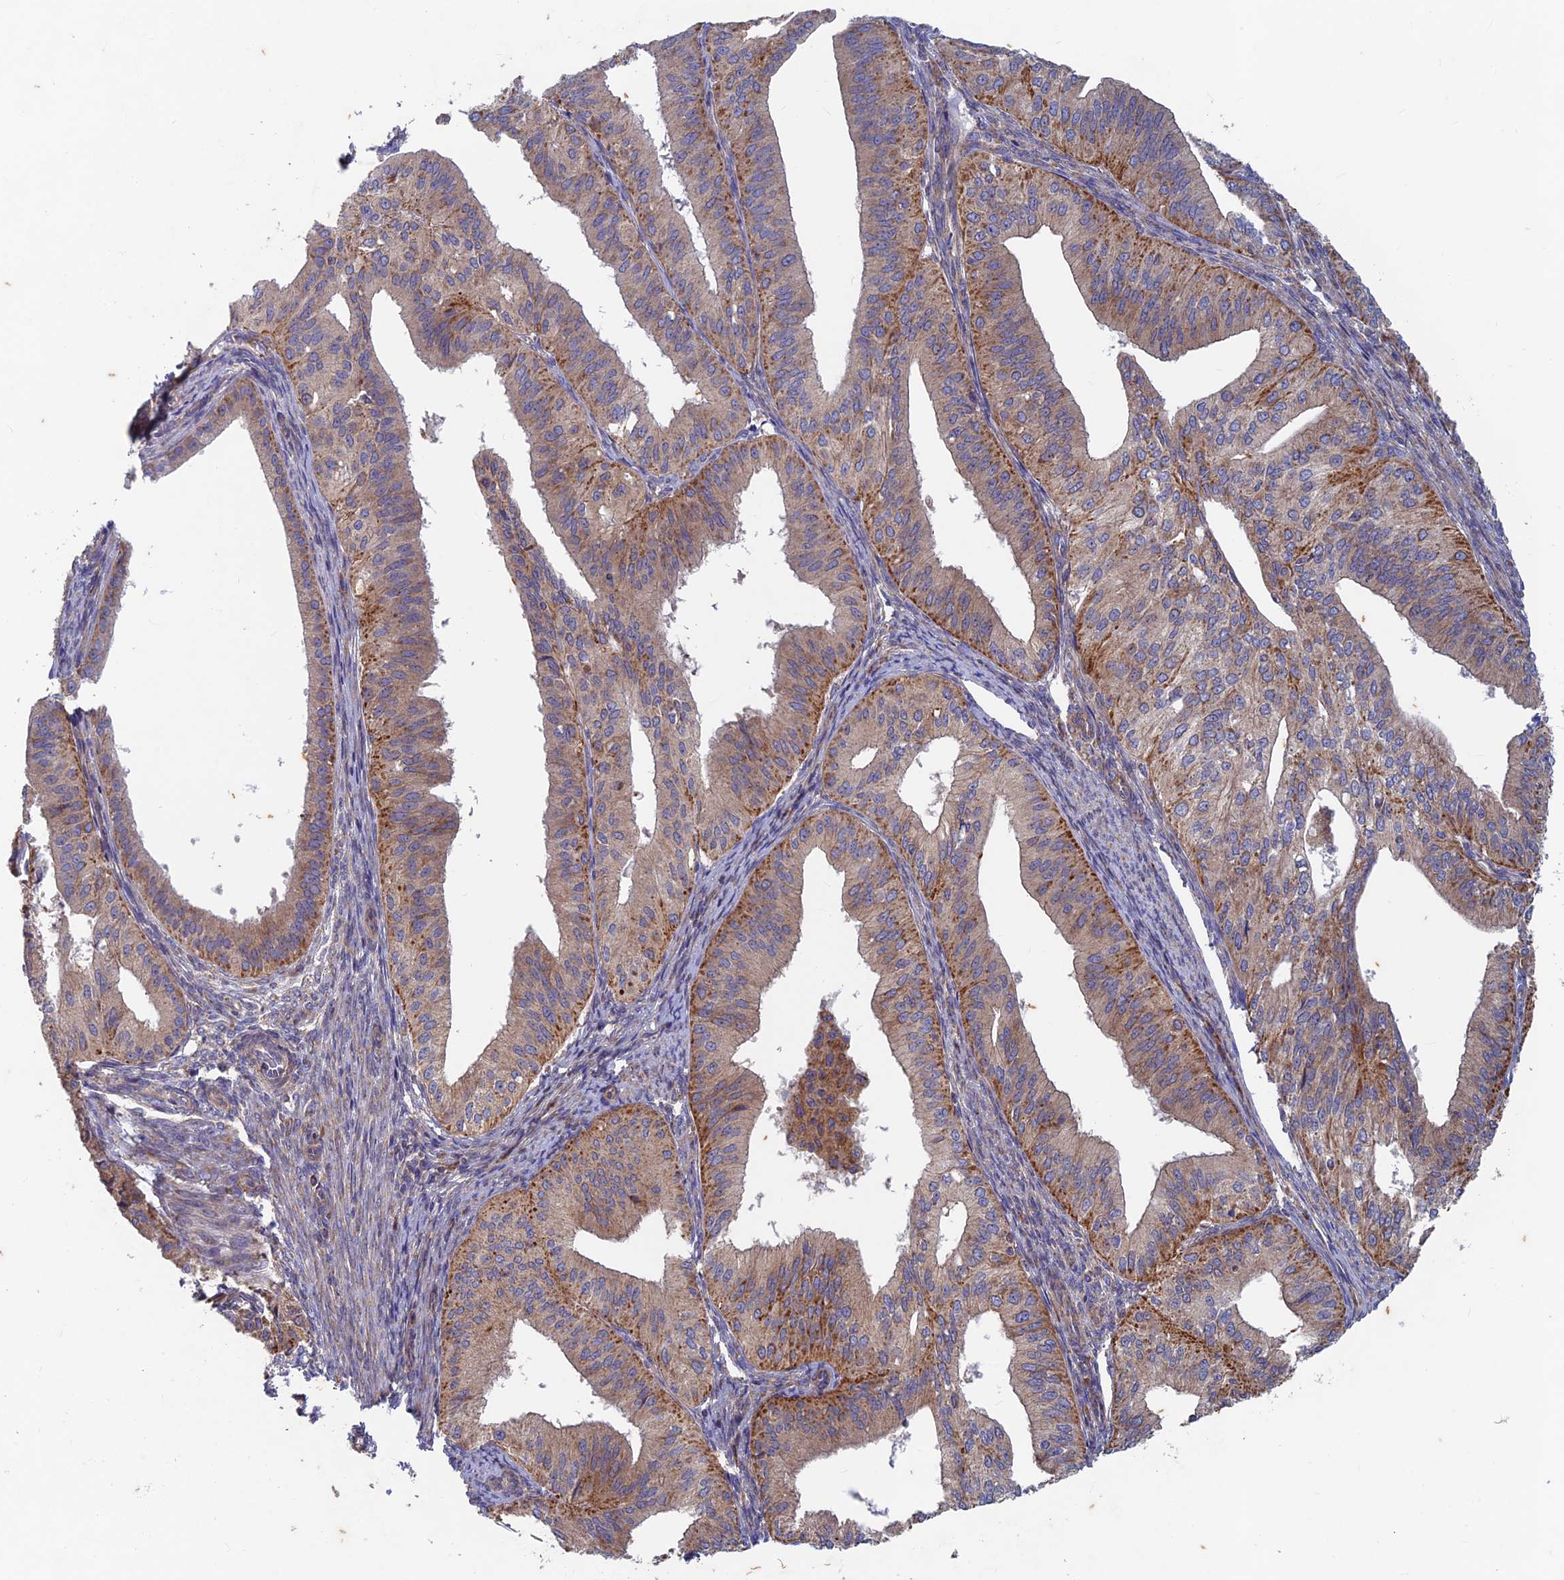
{"staining": {"intensity": "moderate", "quantity": "25%-75%", "location": "cytoplasmic/membranous"}, "tissue": "endometrial cancer", "cell_type": "Tumor cells", "image_type": "cancer", "snomed": [{"axis": "morphology", "description": "Adenocarcinoma, NOS"}, {"axis": "topography", "description": "Endometrium"}], "caption": "A brown stain labels moderate cytoplasmic/membranous expression of a protein in human endometrial cancer tumor cells.", "gene": "AP4S1", "patient": {"sex": "female", "age": 50}}